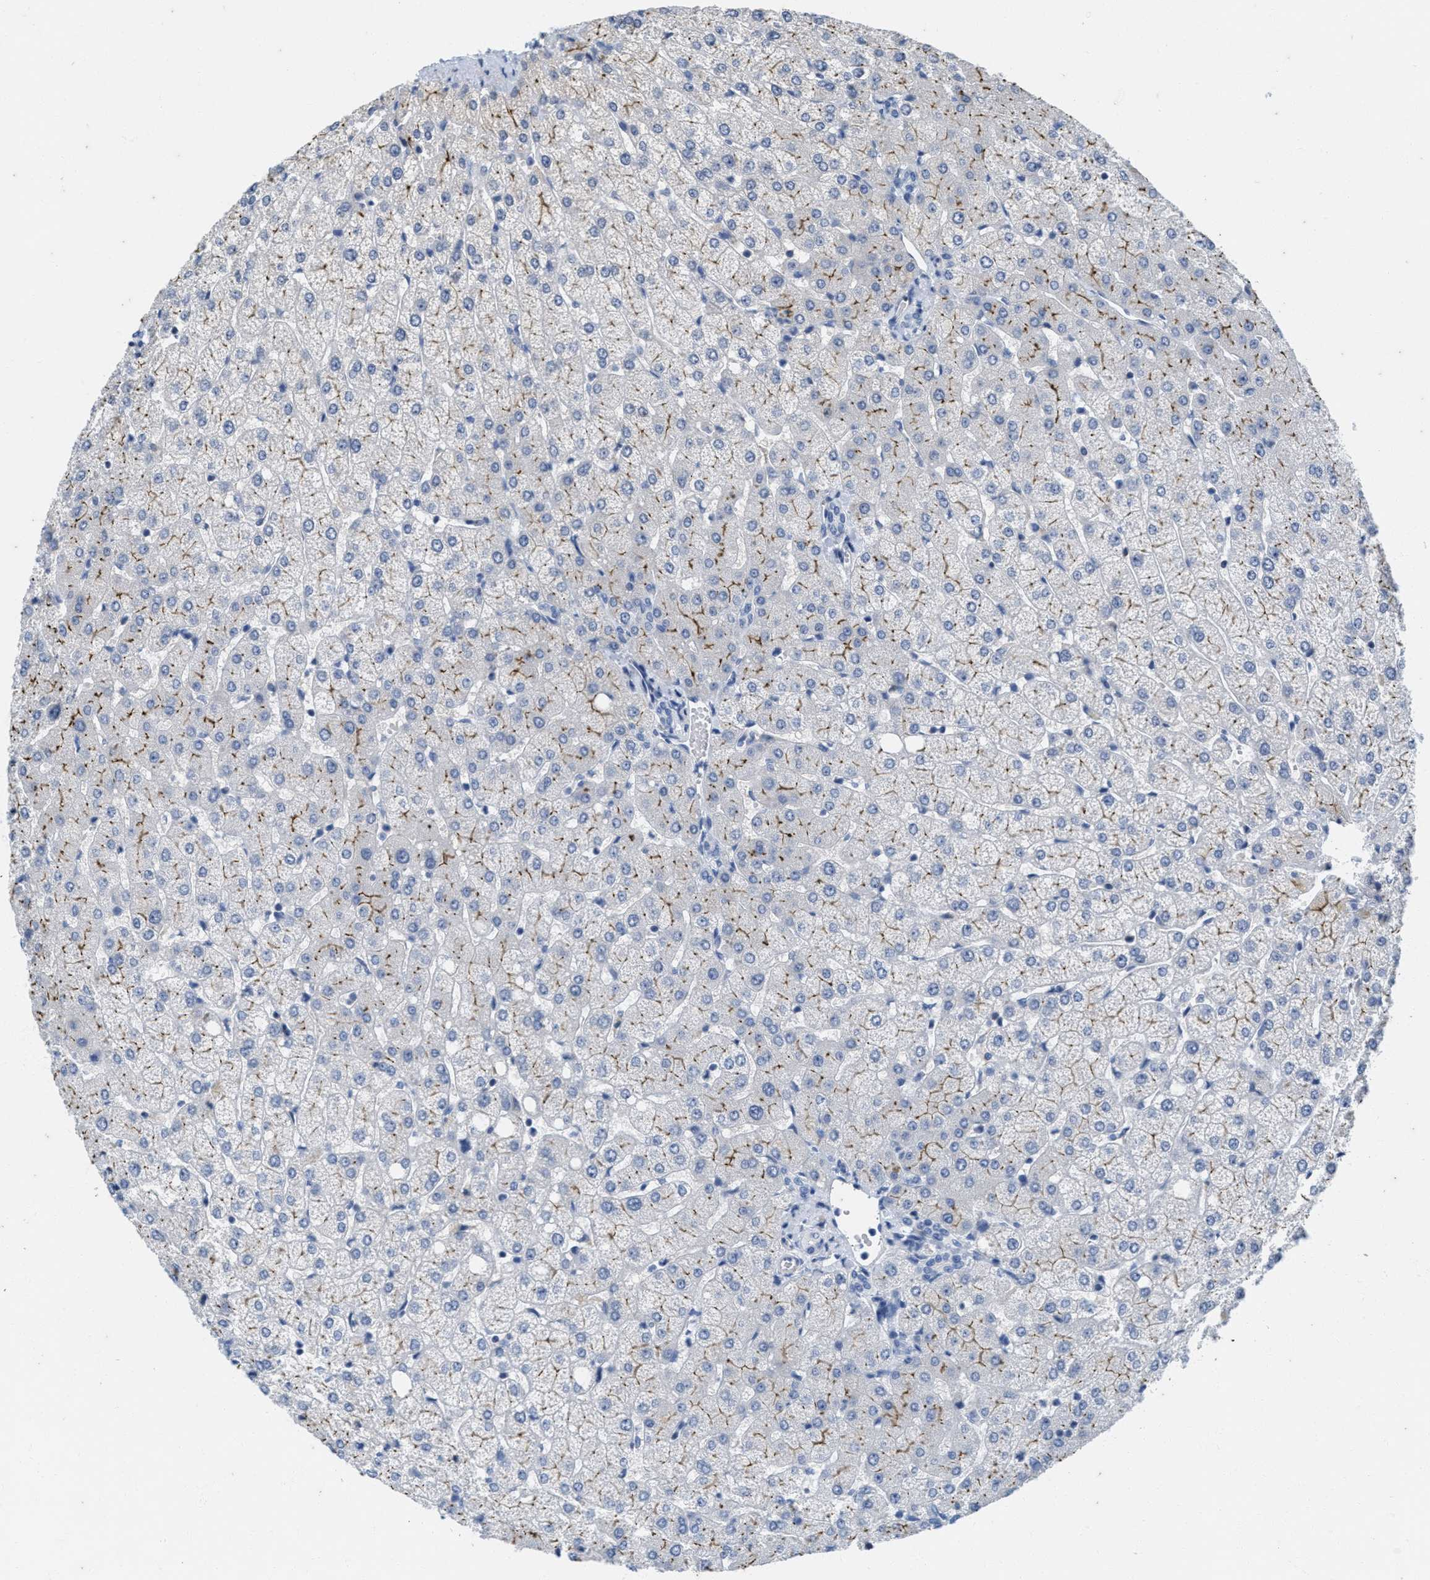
{"staining": {"intensity": "negative", "quantity": "none", "location": "none"}, "tissue": "liver", "cell_type": "Cholangiocytes", "image_type": "normal", "snomed": [{"axis": "morphology", "description": "Normal tissue, NOS"}, {"axis": "topography", "description": "Liver"}], "caption": "Photomicrograph shows no protein positivity in cholangiocytes of benign liver.", "gene": "ABCB11", "patient": {"sex": "female", "age": 54}}